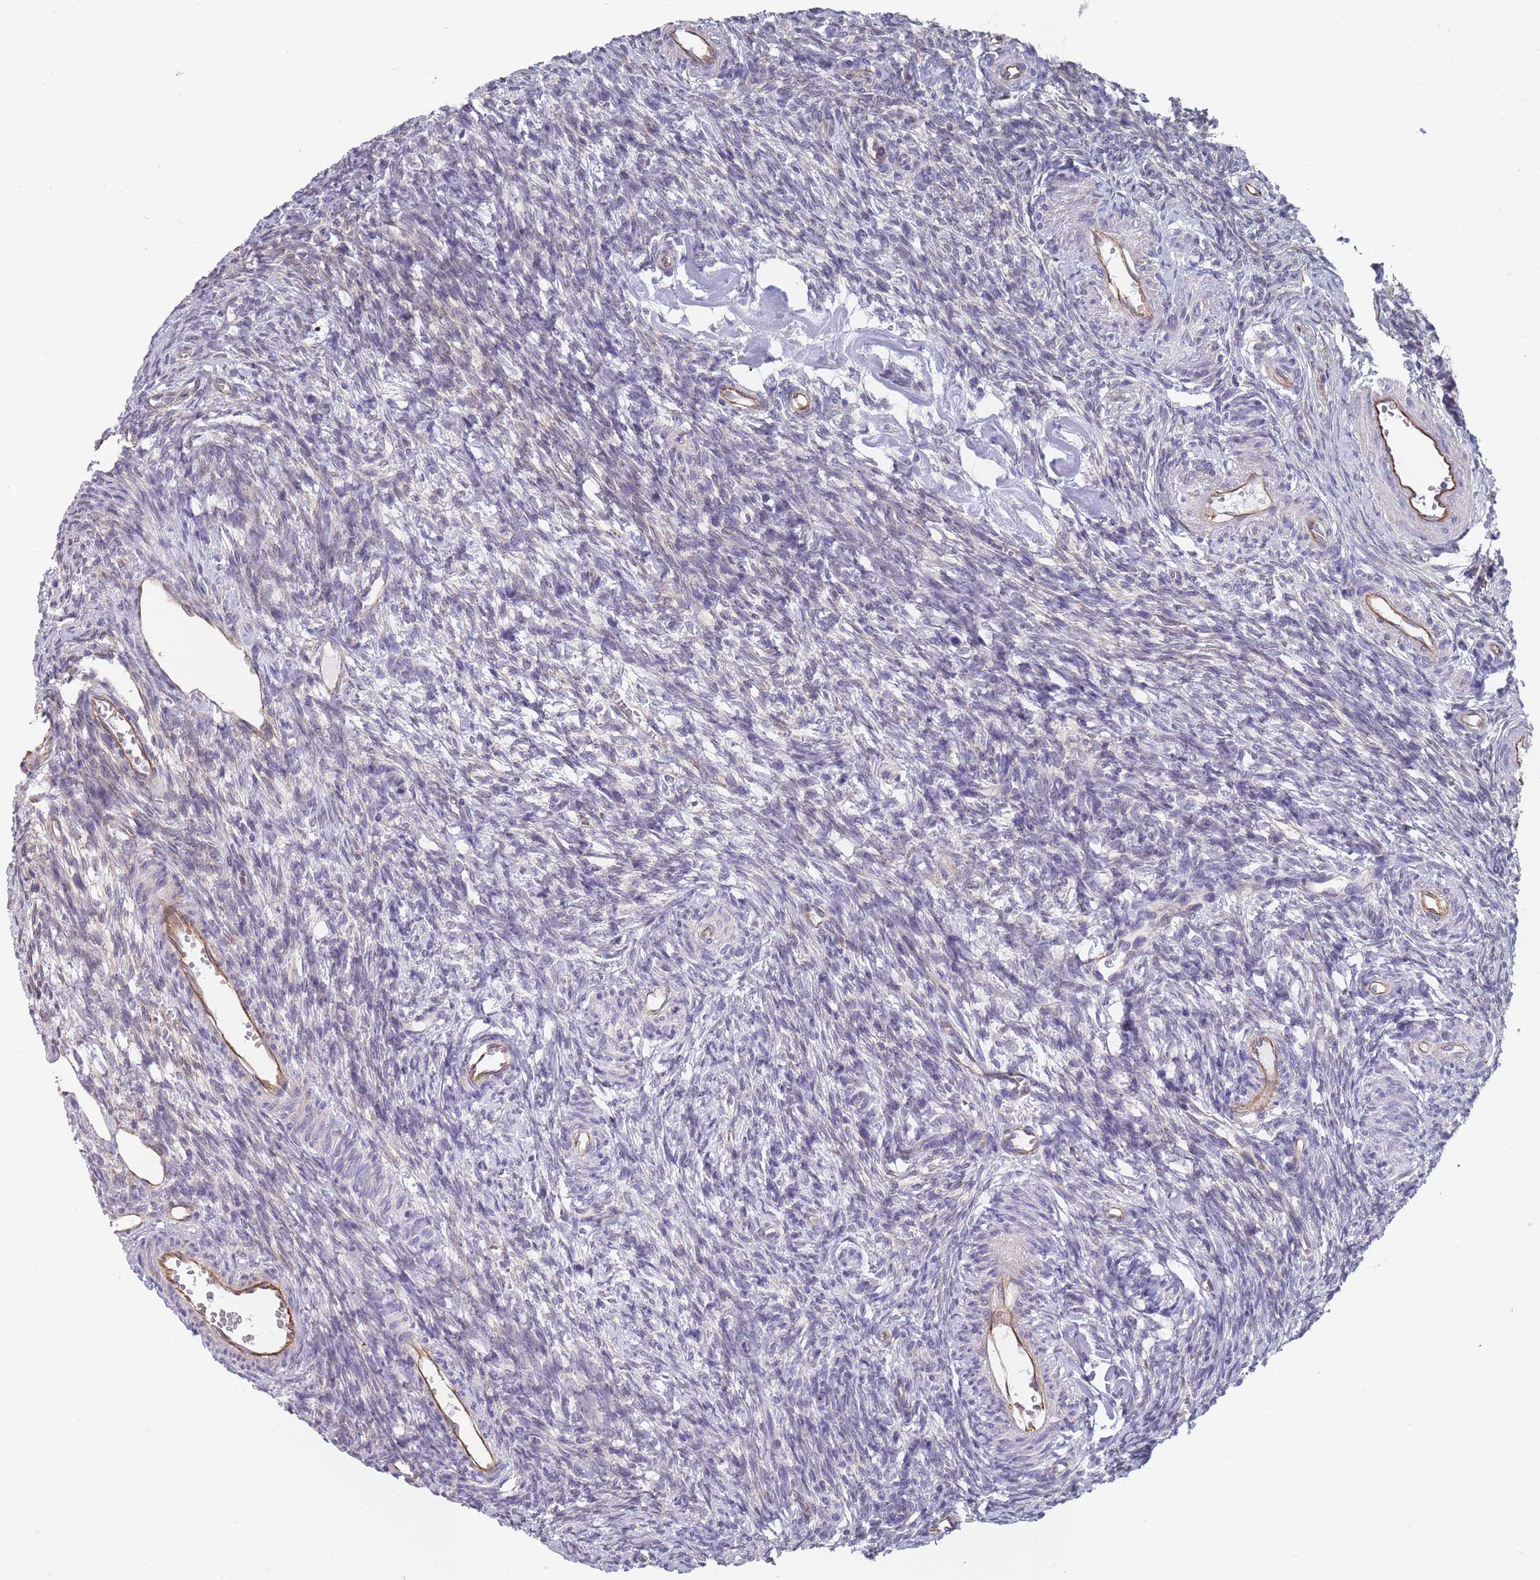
{"staining": {"intensity": "negative", "quantity": "none", "location": "none"}, "tissue": "ovary", "cell_type": "Ovarian stroma cells", "image_type": "normal", "snomed": [{"axis": "morphology", "description": "Normal tissue, NOS"}, {"axis": "topography", "description": "Ovary"}], "caption": "Human ovary stained for a protein using immunohistochemistry exhibits no positivity in ovarian stroma cells.", "gene": "SLC1A6", "patient": {"sex": "female", "age": 39}}